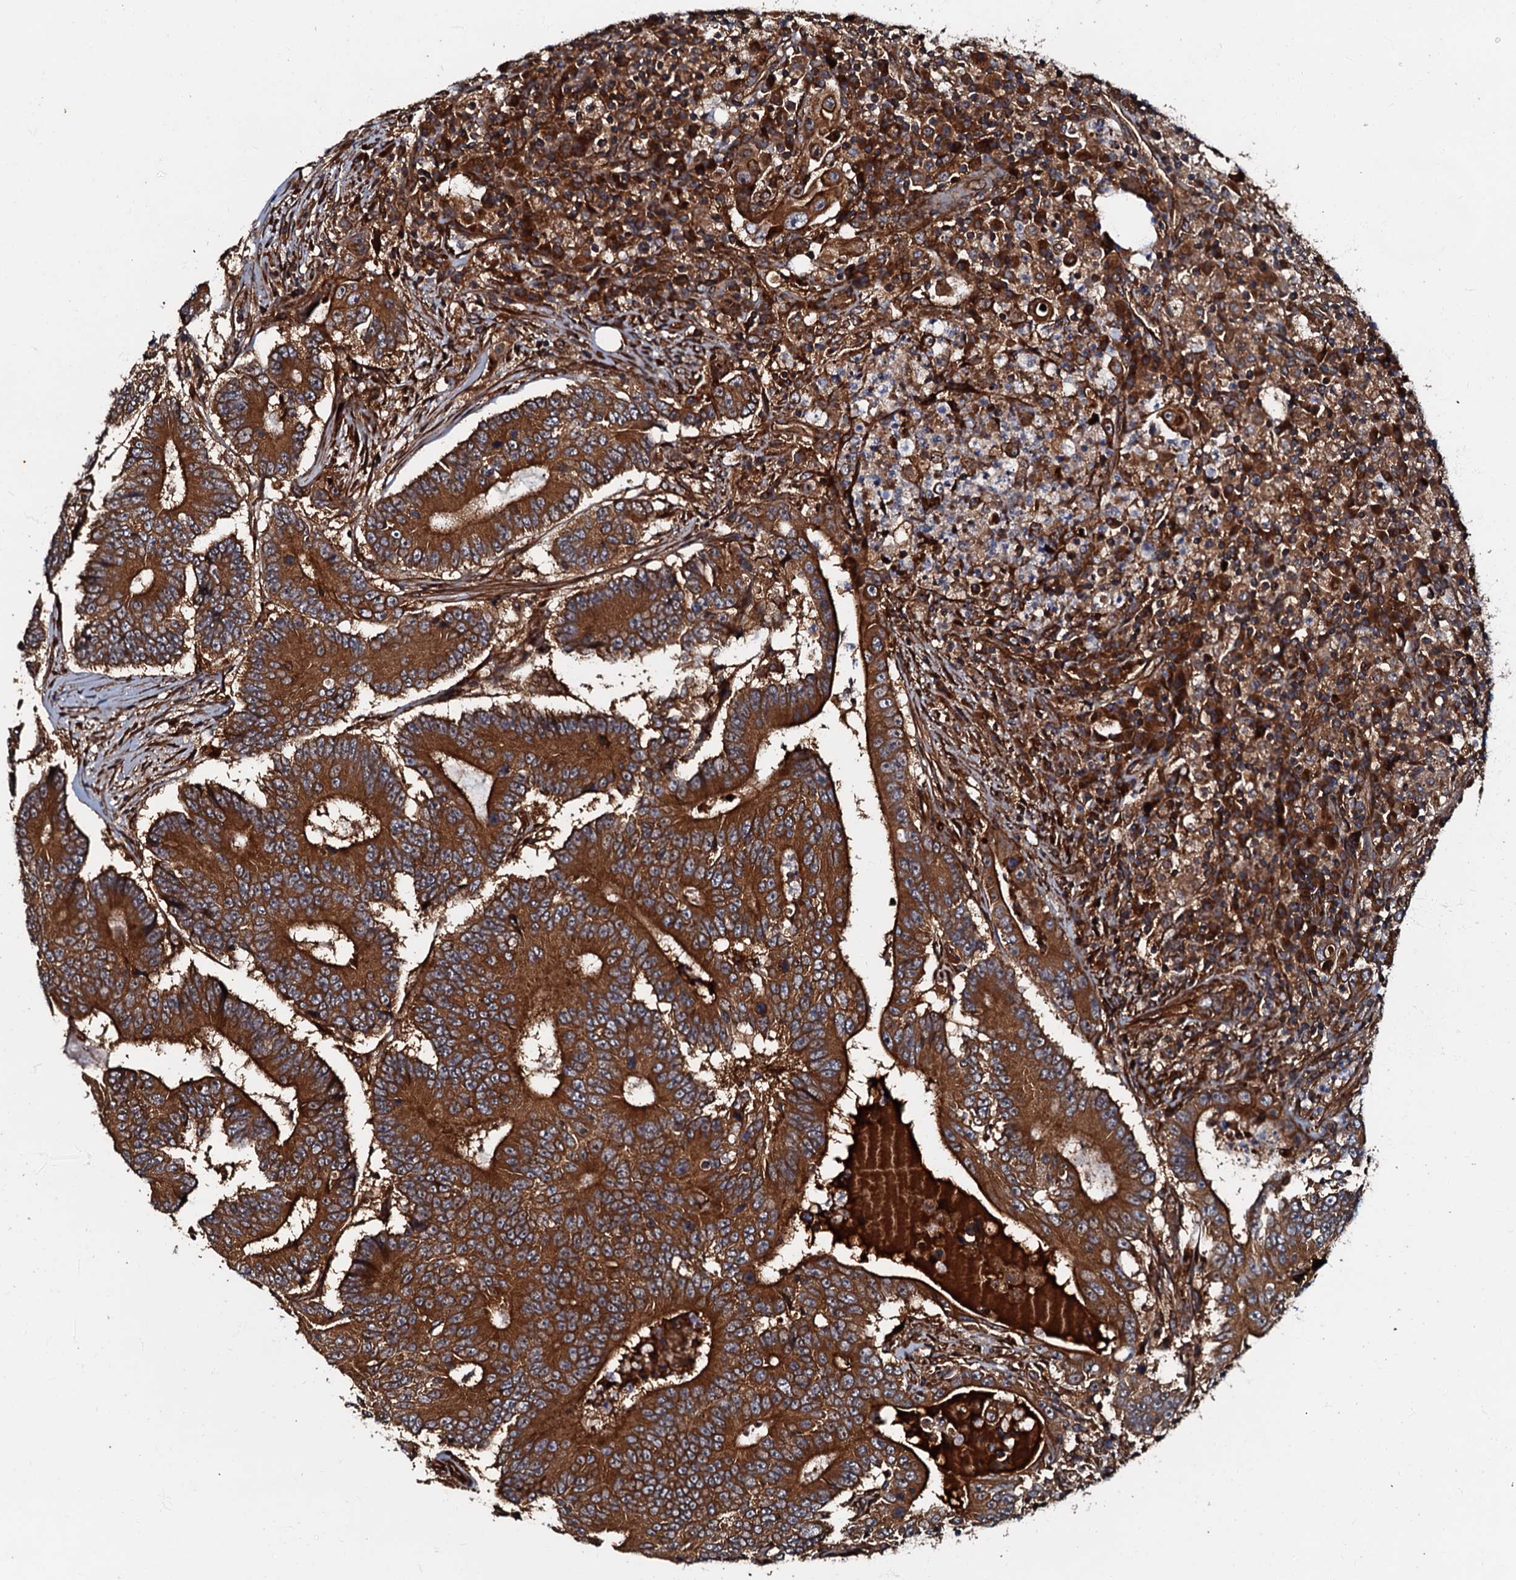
{"staining": {"intensity": "strong", "quantity": ">75%", "location": "cytoplasmic/membranous"}, "tissue": "colorectal cancer", "cell_type": "Tumor cells", "image_type": "cancer", "snomed": [{"axis": "morphology", "description": "Adenocarcinoma, NOS"}, {"axis": "topography", "description": "Colon"}], "caption": "DAB (3,3'-diaminobenzidine) immunohistochemical staining of human colorectal cancer exhibits strong cytoplasmic/membranous protein expression in about >75% of tumor cells. Ihc stains the protein of interest in brown and the nuclei are stained blue.", "gene": "BLOC1S6", "patient": {"sex": "male", "age": 83}}